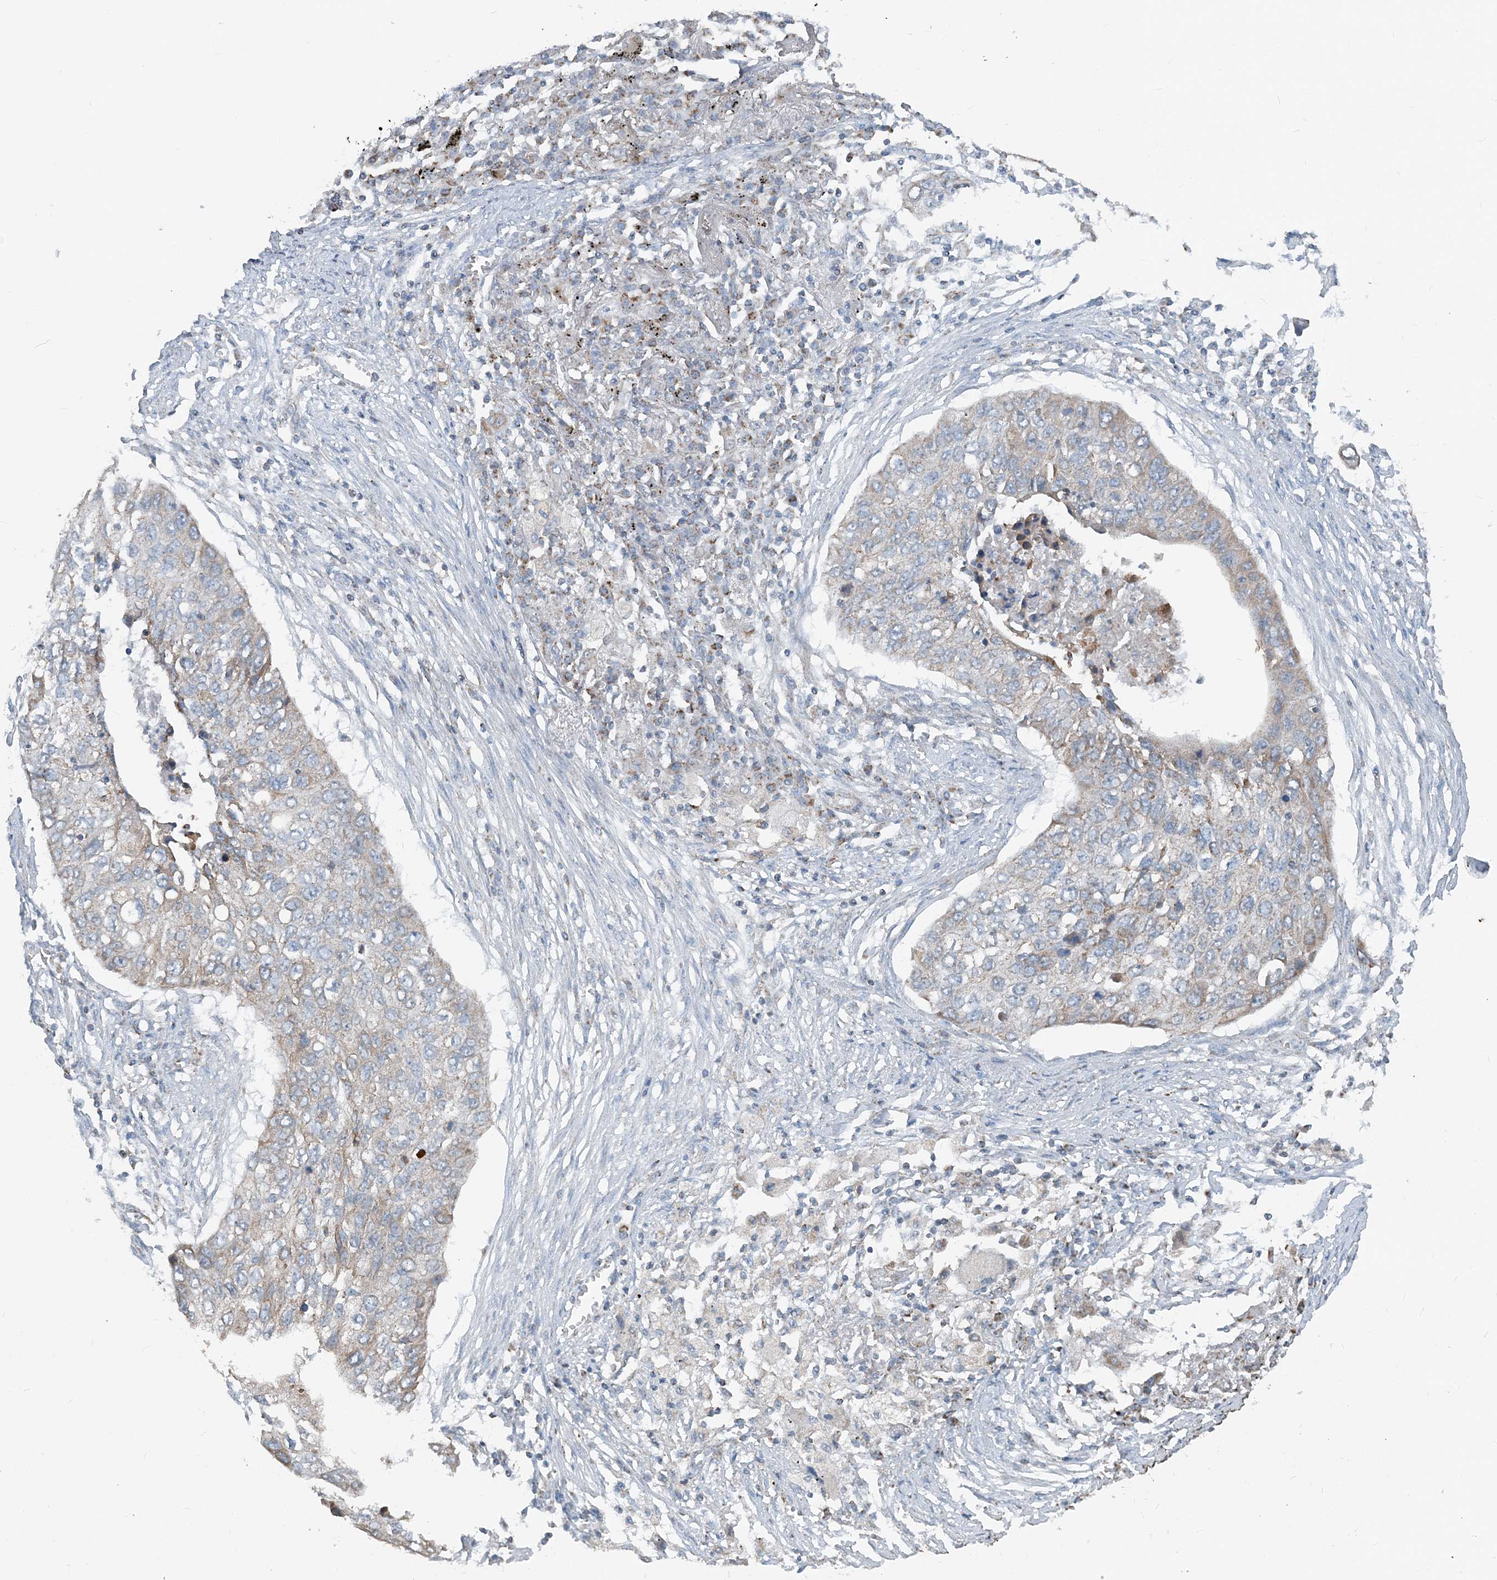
{"staining": {"intensity": "weak", "quantity": "25%-75%", "location": "cytoplasmic/membranous"}, "tissue": "lung cancer", "cell_type": "Tumor cells", "image_type": "cancer", "snomed": [{"axis": "morphology", "description": "Squamous cell carcinoma, NOS"}, {"axis": "topography", "description": "Lung"}], "caption": "Protein staining by IHC exhibits weak cytoplasmic/membranous positivity in about 25%-75% of tumor cells in squamous cell carcinoma (lung).", "gene": "SUCLG1", "patient": {"sex": "female", "age": 63}}